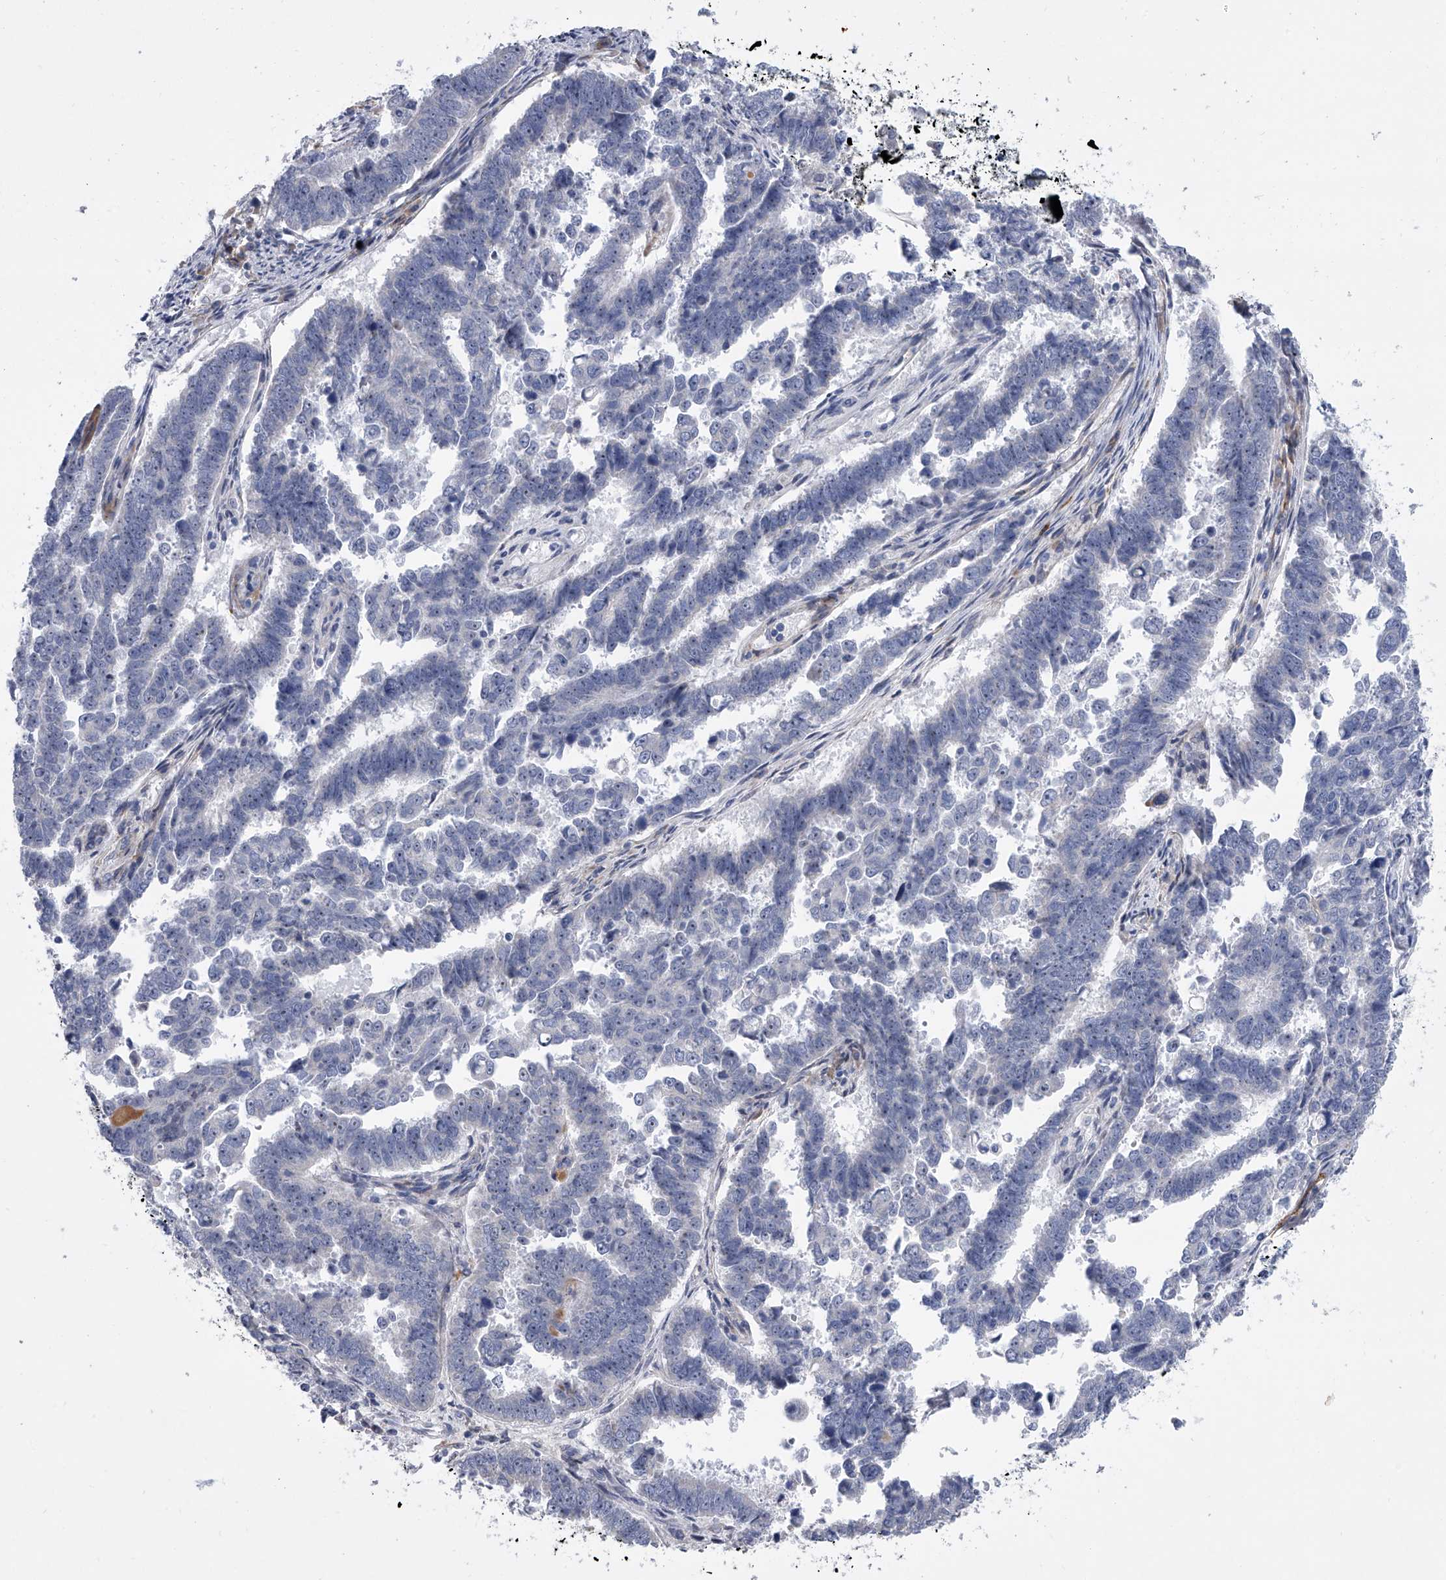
{"staining": {"intensity": "negative", "quantity": "none", "location": "none"}, "tissue": "endometrial cancer", "cell_type": "Tumor cells", "image_type": "cancer", "snomed": [{"axis": "morphology", "description": "Adenocarcinoma, NOS"}, {"axis": "topography", "description": "Endometrium"}], "caption": "Immunohistochemistry histopathology image of human adenocarcinoma (endometrial) stained for a protein (brown), which displays no positivity in tumor cells. (DAB (3,3'-diaminobenzidine) immunohistochemistry, high magnification).", "gene": "ALG14", "patient": {"sex": "female", "age": 75}}